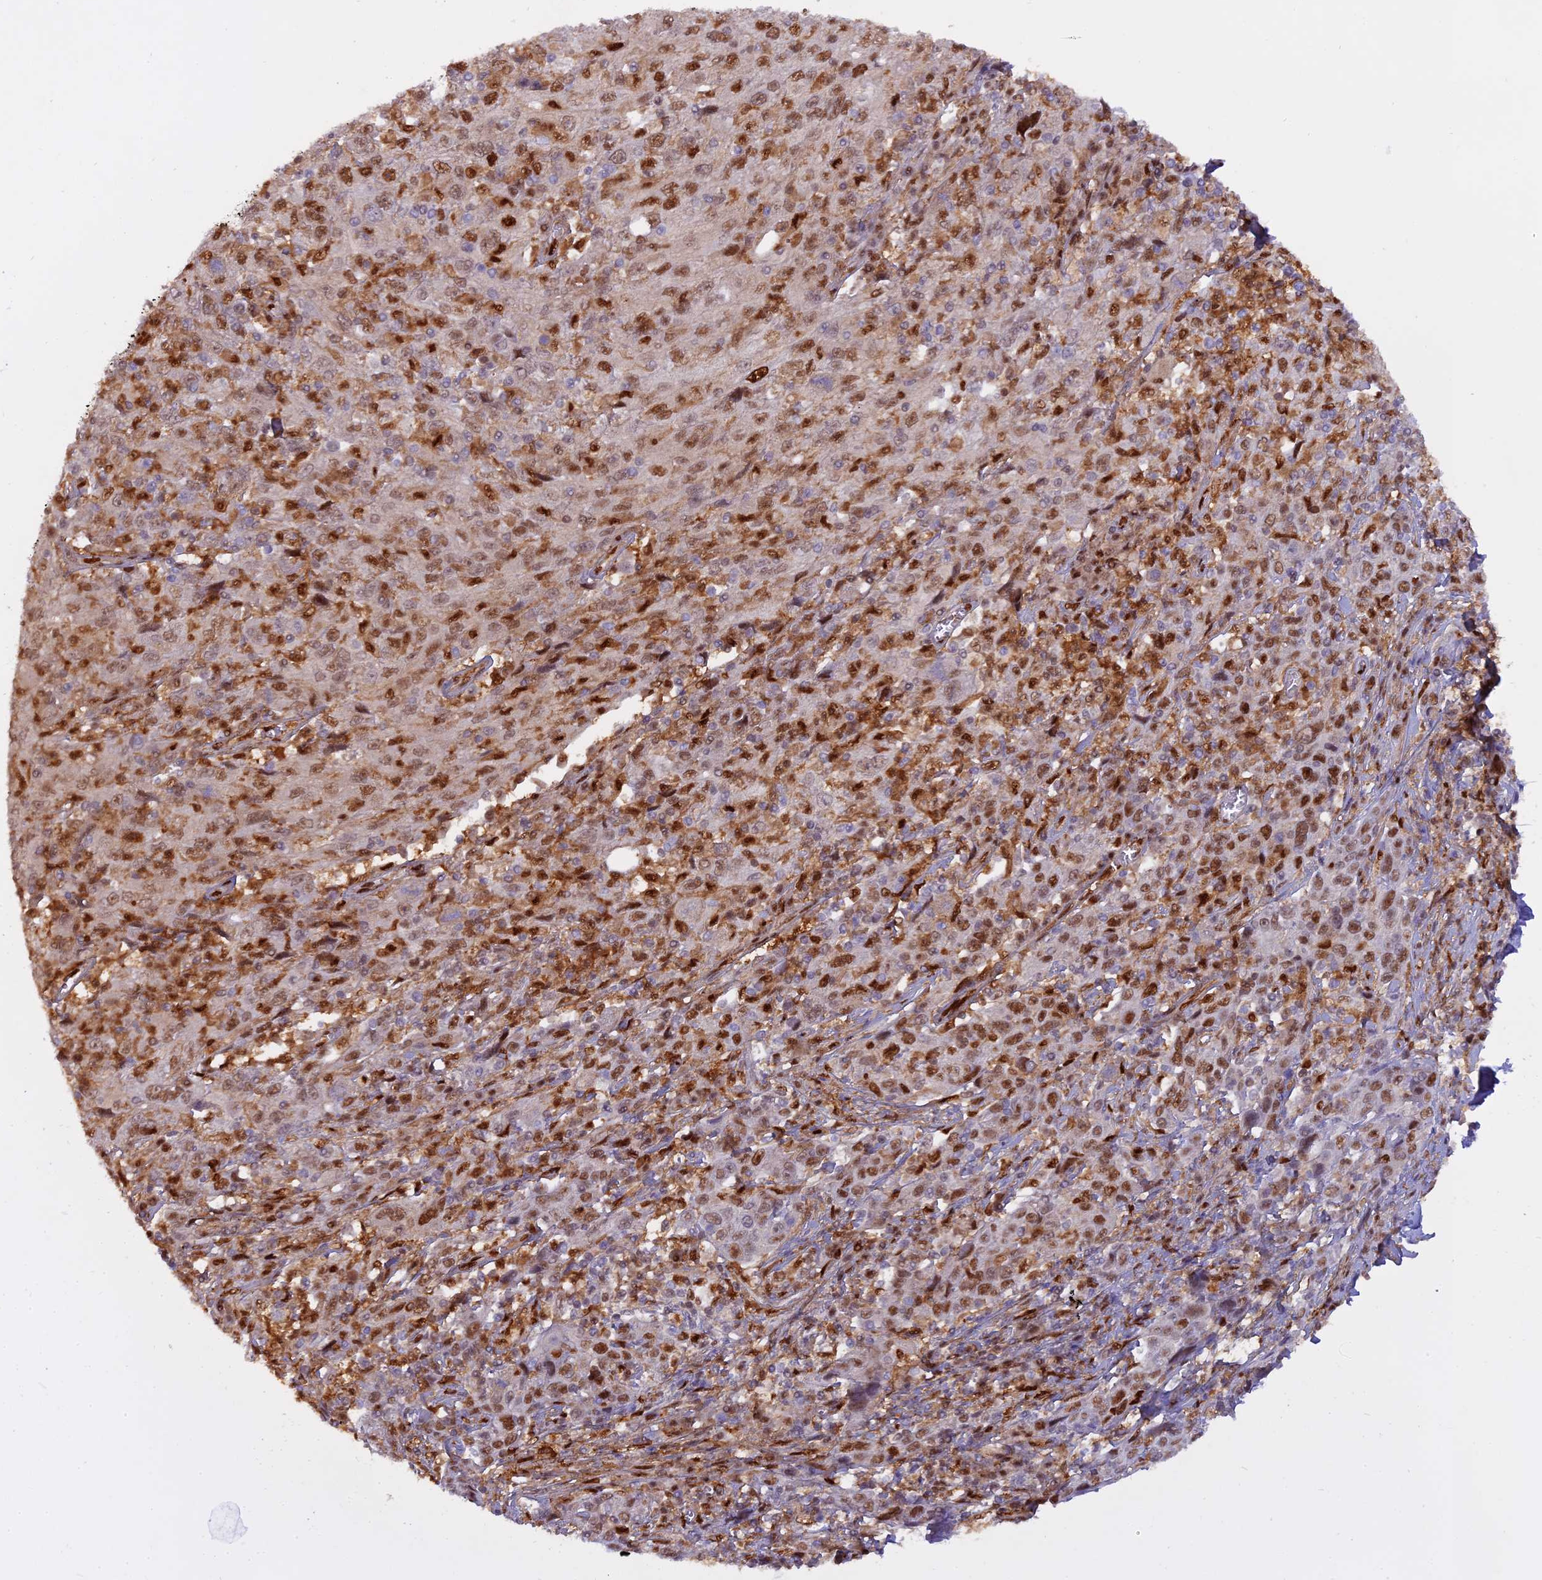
{"staining": {"intensity": "moderate", "quantity": ">75%", "location": "nuclear"}, "tissue": "cervical cancer", "cell_type": "Tumor cells", "image_type": "cancer", "snomed": [{"axis": "morphology", "description": "Squamous cell carcinoma, NOS"}, {"axis": "topography", "description": "Cervix"}], "caption": "Cervical cancer (squamous cell carcinoma) stained with immunohistochemistry reveals moderate nuclear positivity in approximately >75% of tumor cells. Immunohistochemistry stains the protein of interest in brown and the nuclei are stained blue.", "gene": "NPEPL1", "patient": {"sex": "female", "age": 46}}